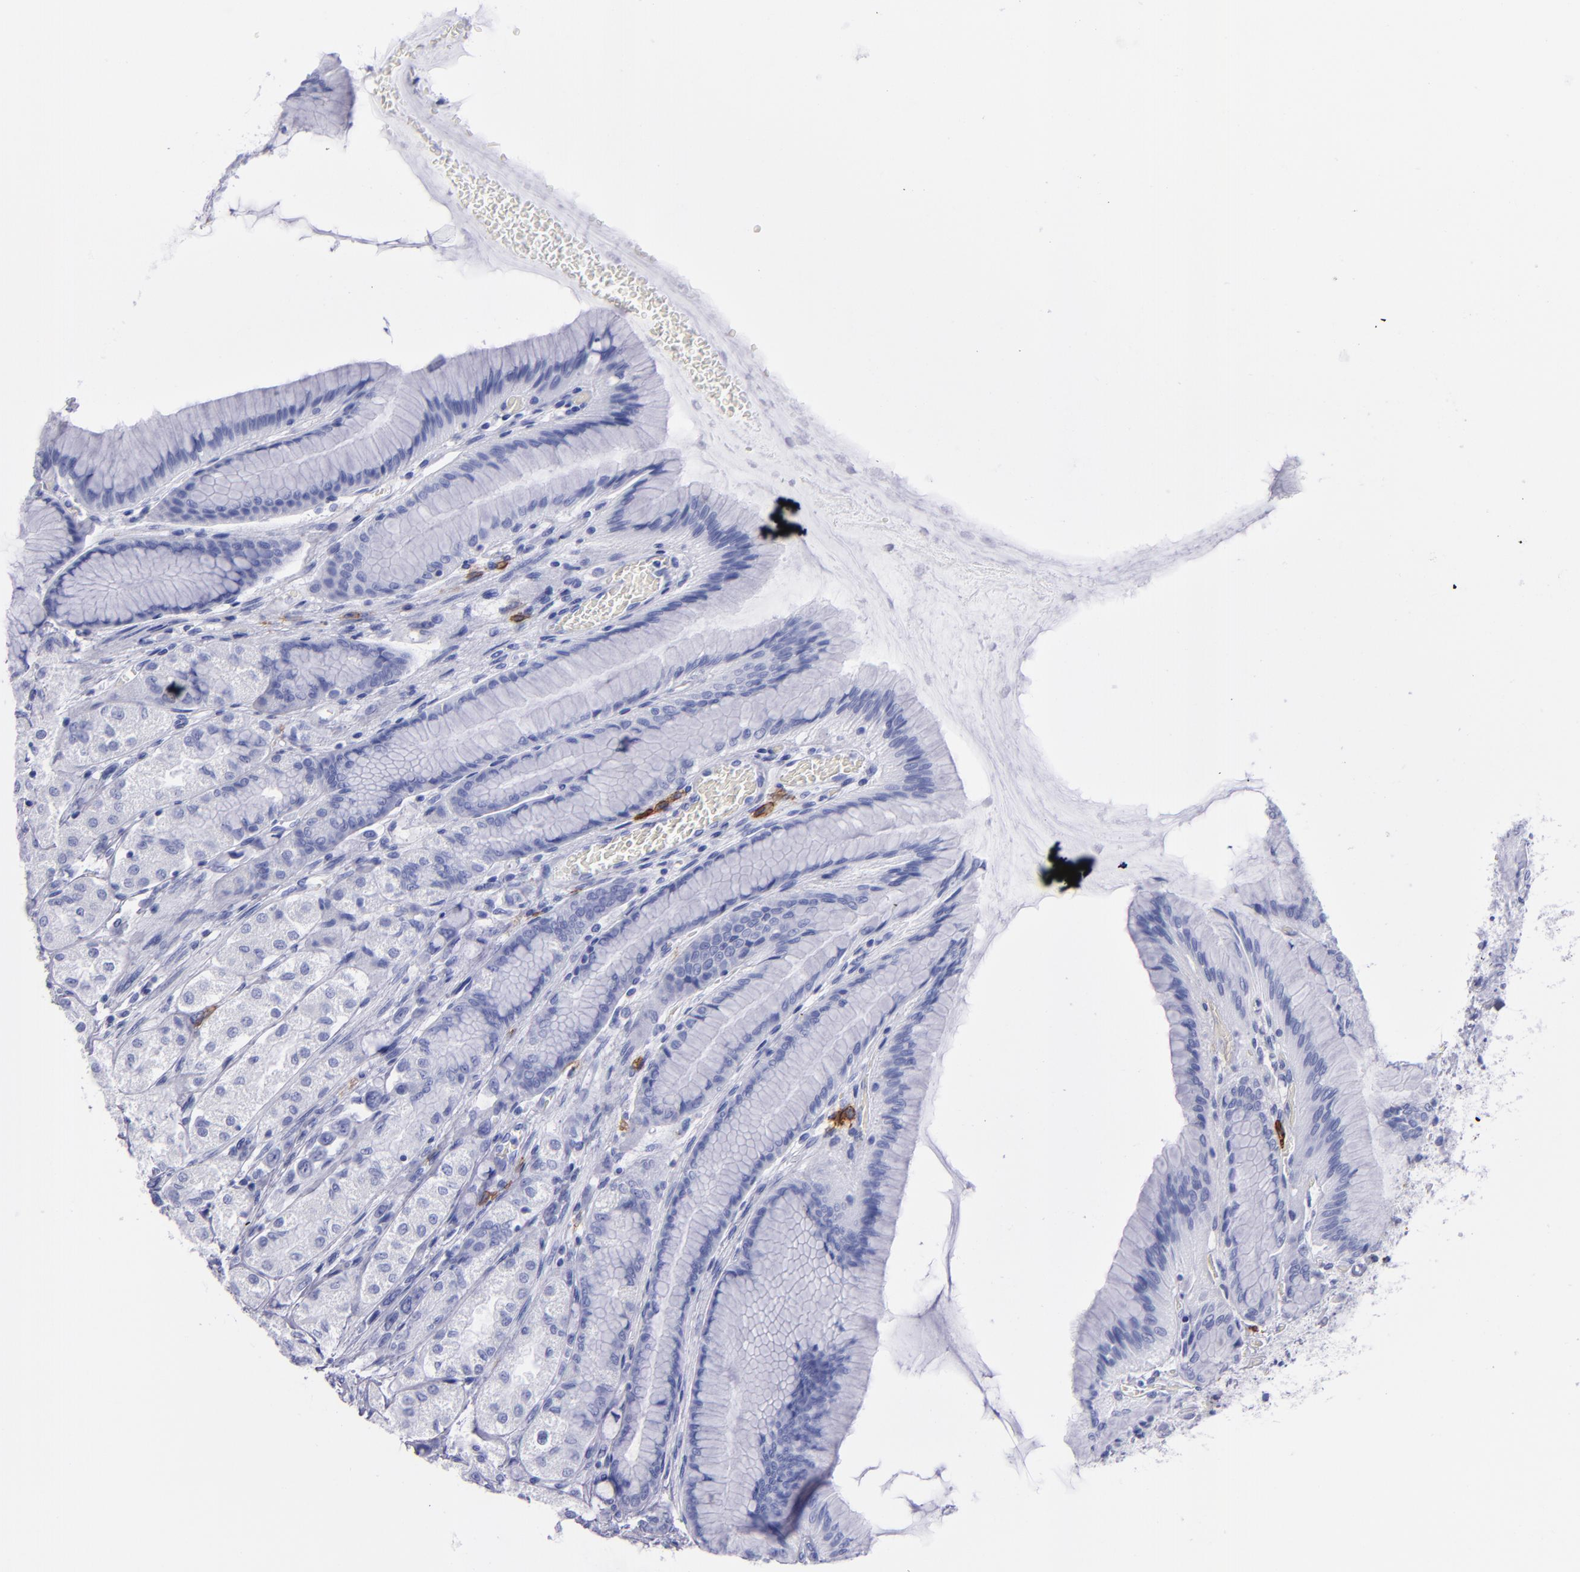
{"staining": {"intensity": "negative", "quantity": "none", "location": "none"}, "tissue": "stomach", "cell_type": "Glandular cells", "image_type": "normal", "snomed": [{"axis": "morphology", "description": "Normal tissue, NOS"}, {"axis": "morphology", "description": "Adenocarcinoma, NOS"}, {"axis": "topography", "description": "Stomach"}, {"axis": "topography", "description": "Stomach, lower"}], "caption": "IHC micrograph of normal stomach: stomach stained with DAB (3,3'-diaminobenzidine) exhibits no significant protein staining in glandular cells.", "gene": "CD38", "patient": {"sex": "female", "age": 65}}